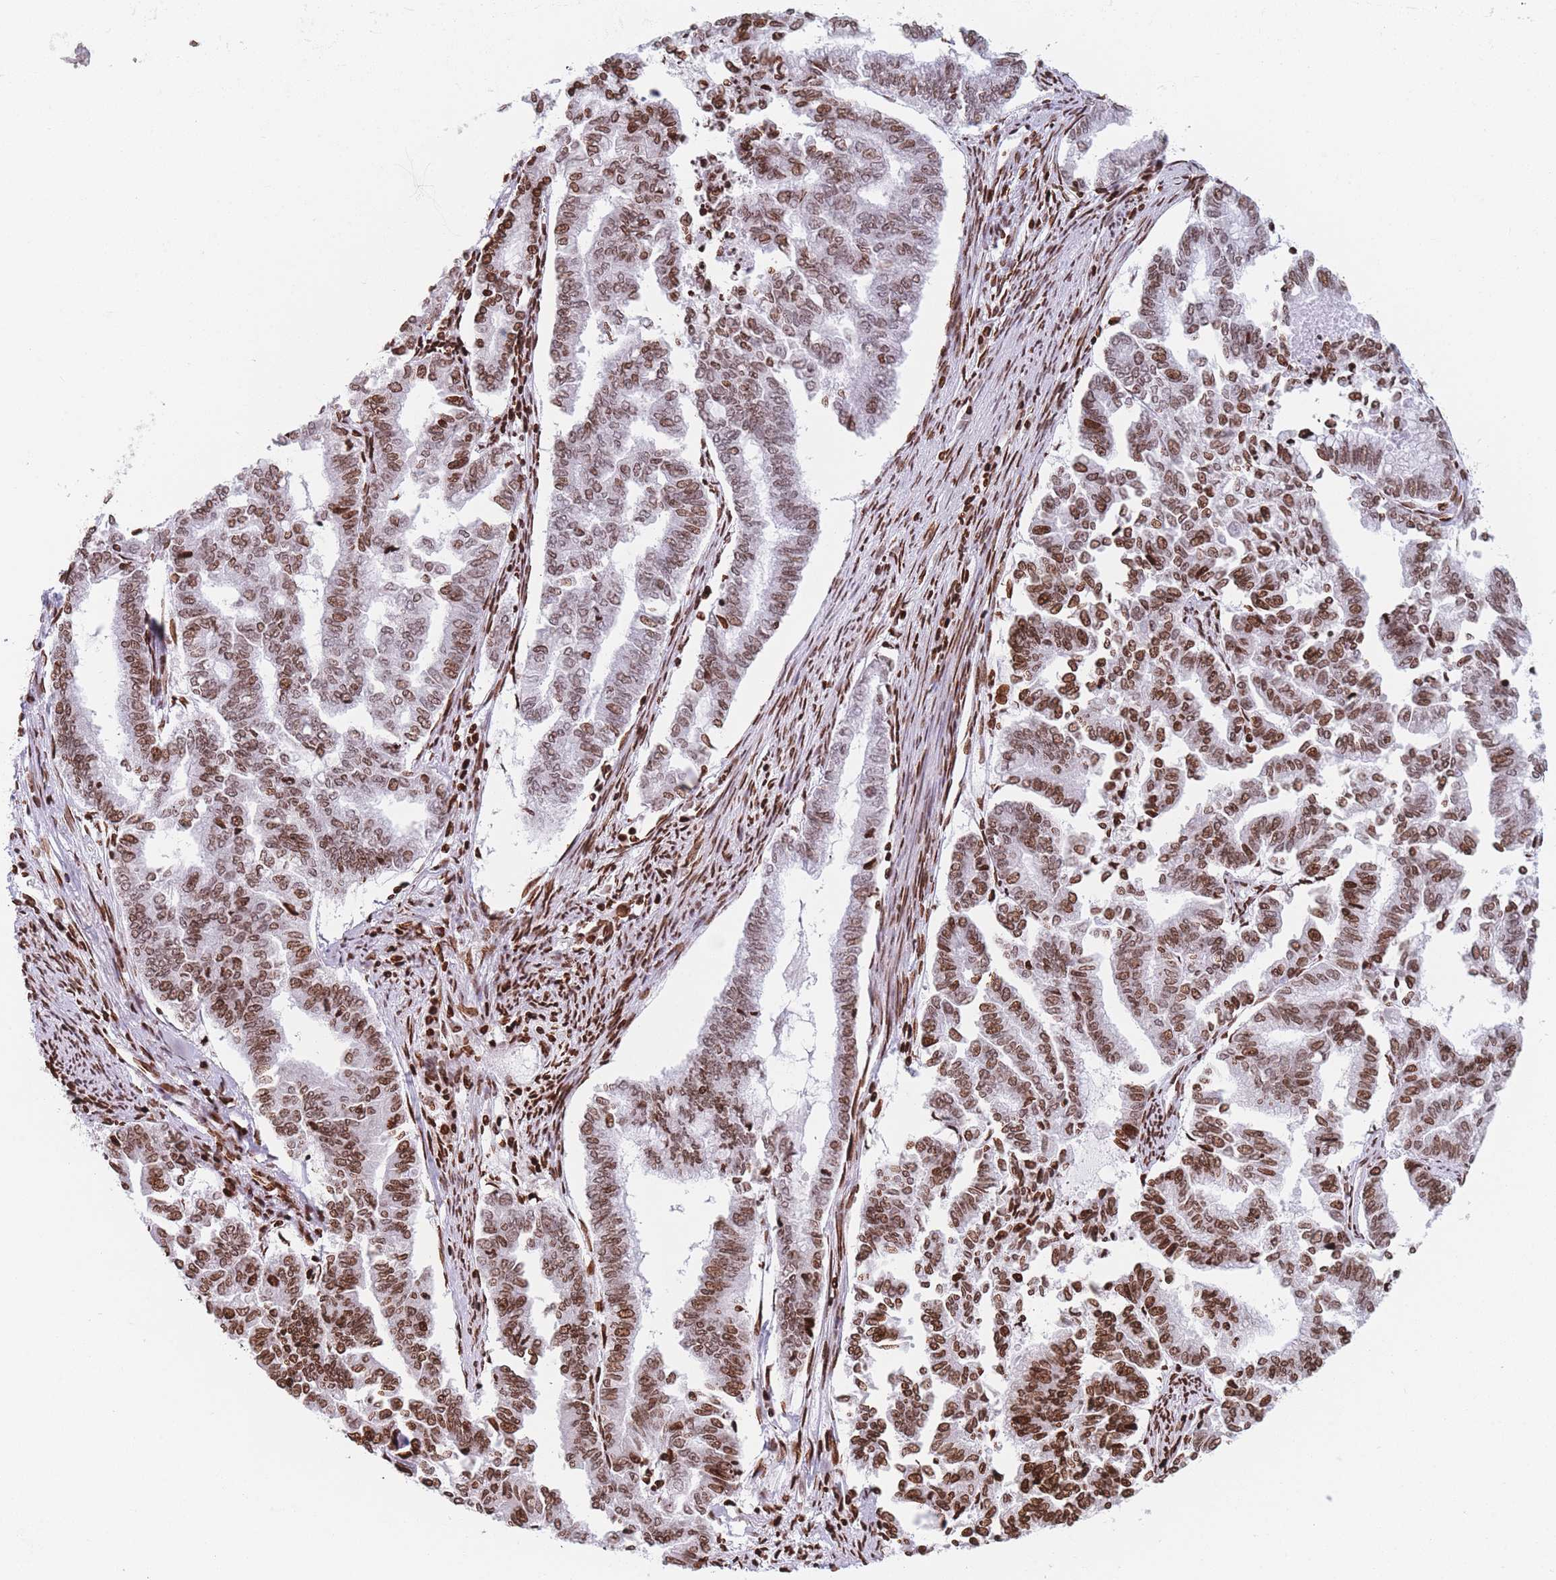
{"staining": {"intensity": "moderate", "quantity": ">75%", "location": "nuclear"}, "tissue": "endometrial cancer", "cell_type": "Tumor cells", "image_type": "cancer", "snomed": [{"axis": "morphology", "description": "Adenocarcinoma, NOS"}, {"axis": "topography", "description": "Endometrium"}], "caption": "Endometrial cancer stained with DAB (3,3'-diaminobenzidine) immunohistochemistry reveals medium levels of moderate nuclear staining in about >75% of tumor cells.", "gene": "AK9", "patient": {"sex": "female", "age": 79}}